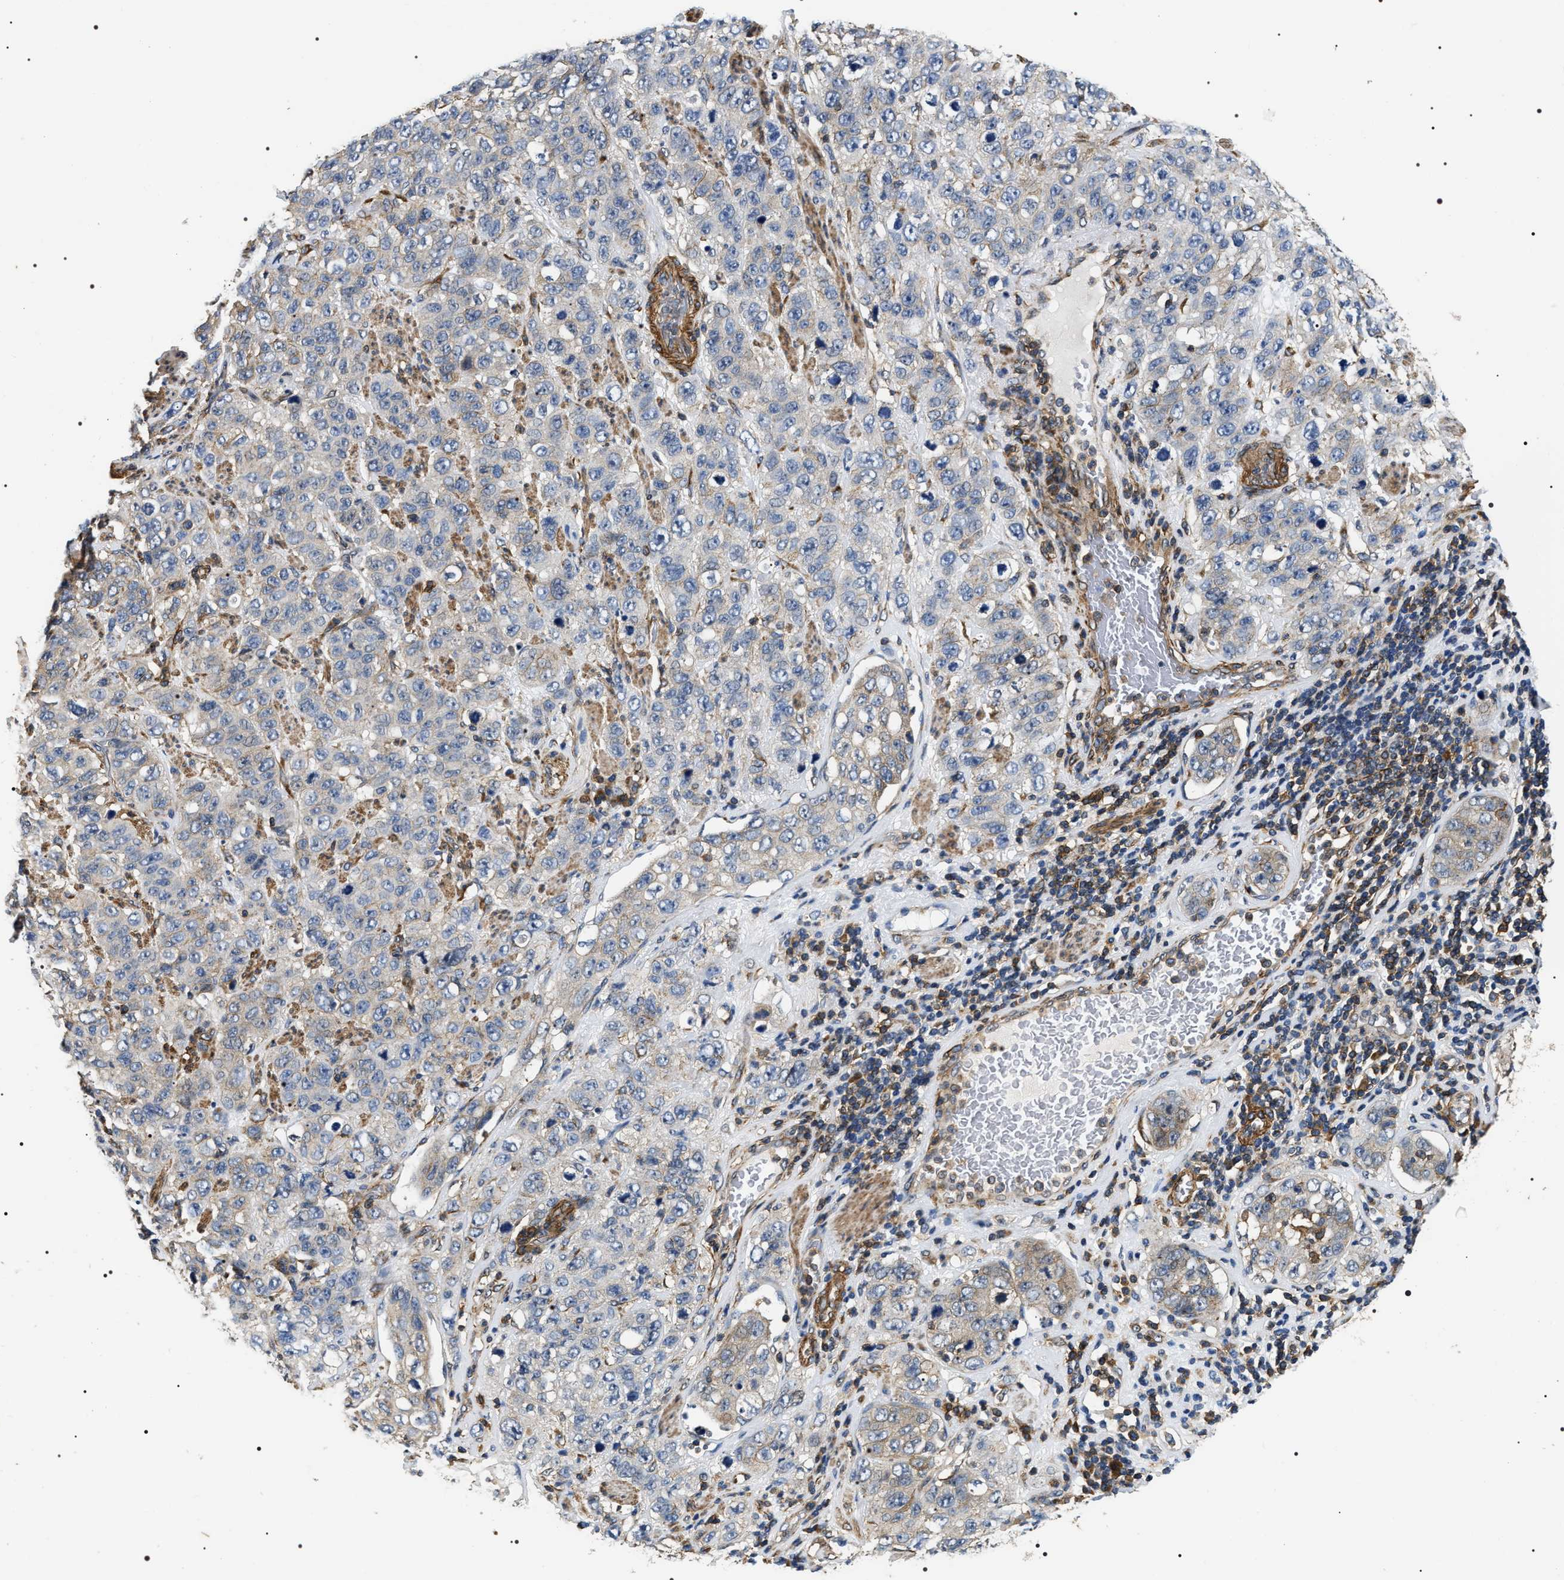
{"staining": {"intensity": "negative", "quantity": "none", "location": "none"}, "tissue": "stomach cancer", "cell_type": "Tumor cells", "image_type": "cancer", "snomed": [{"axis": "morphology", "description": "Adenocarcinoma, NOS"}, {"axis": "topography", "description": "Stomach"}], "caption": "Tumor cells show no significant protein positivity in stomach cancer.", "gene": "ZC3HAV1L", "patient": {"sex": "male", "age": 48}}